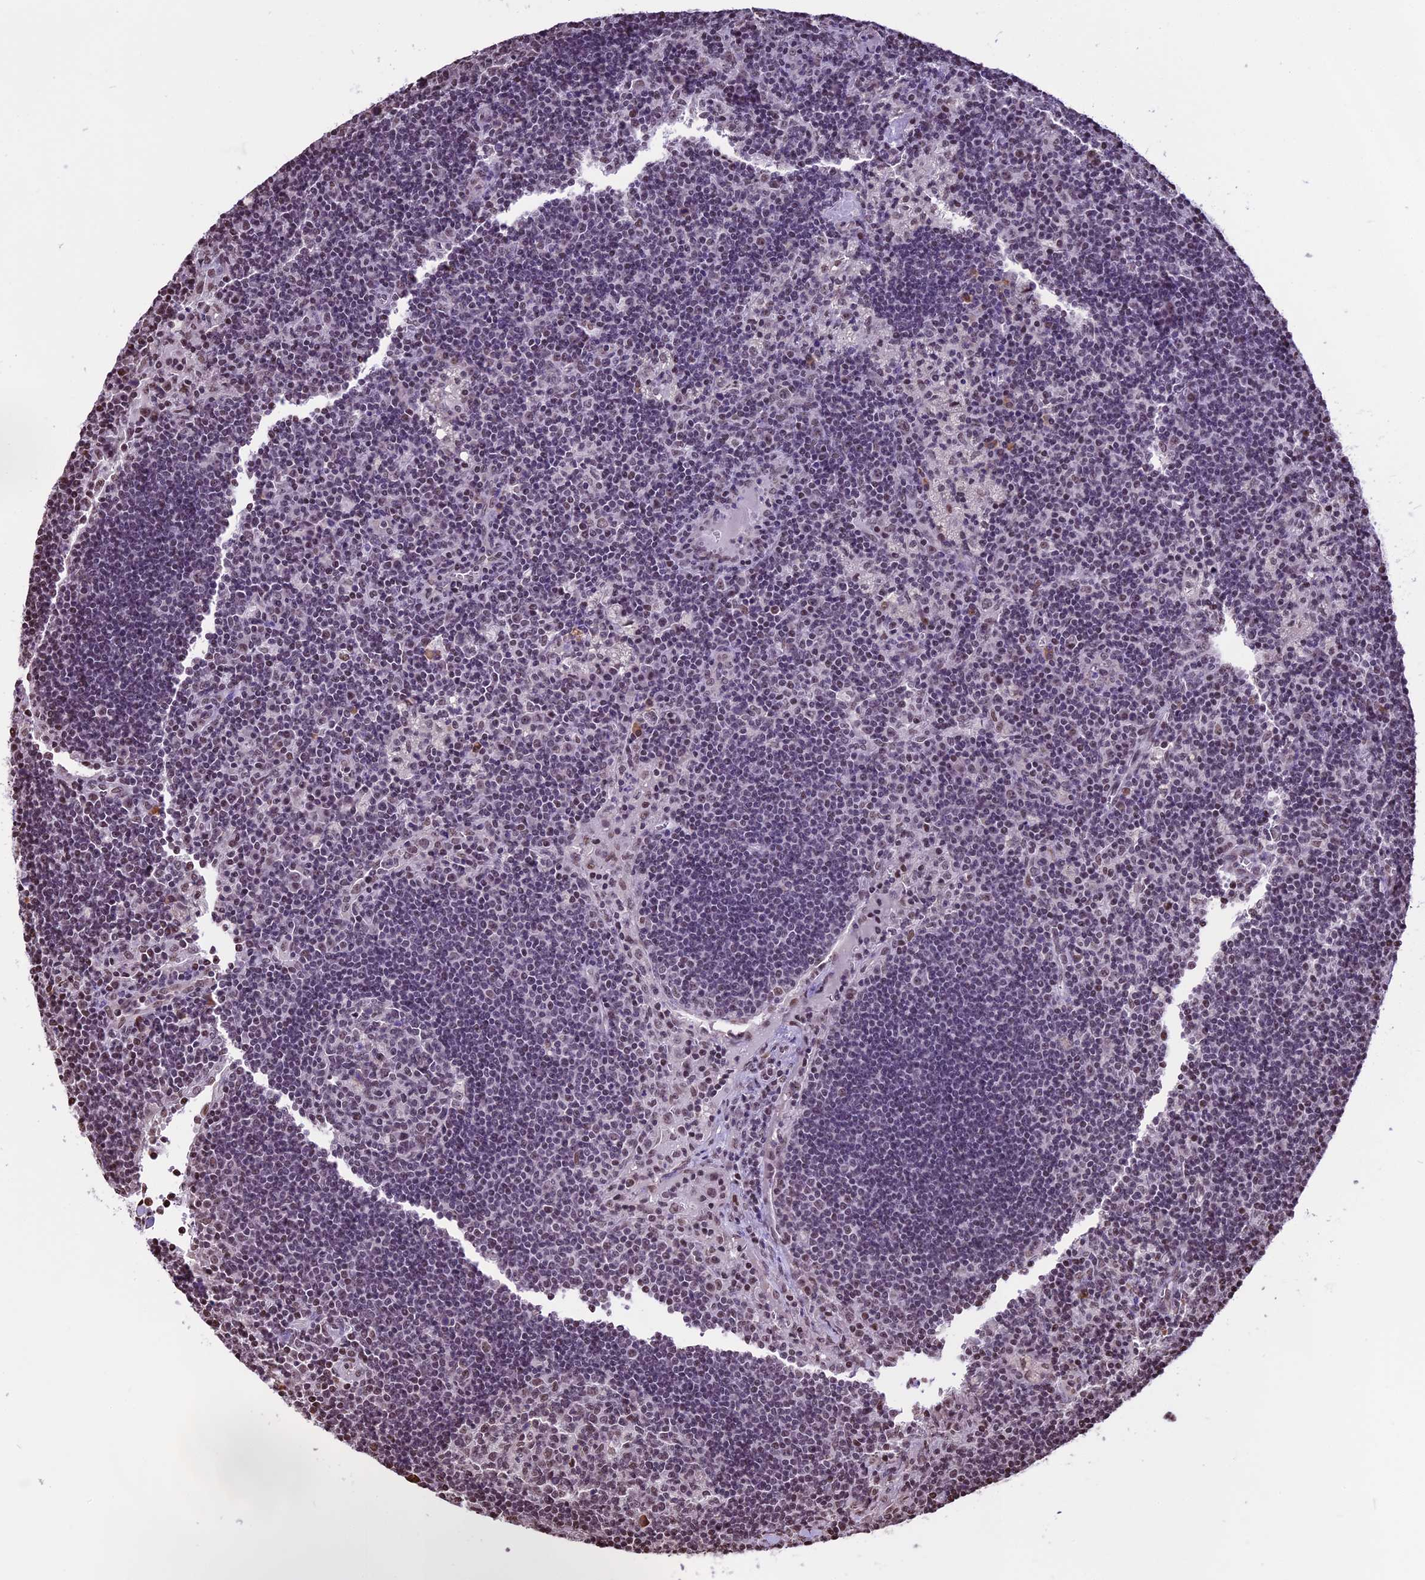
{"staining": {"intensity": "weak", "quantity": "25%-75%", "location": "nuclear"}, "tissue": "lymph node", "cell_type": "Germinal center cells", "image_type": "normal", "snomed": [{"axis": "morphology", "description": "Normal tissue, NOS"}, {"axis": "topography", "description": "Lymph node"}], "caption": "Normal lymph node shows weak nuclear expression in about 25%-75% of germinal center cells, visualized by immunohistochemistry. The staining was performed using DAB to visualize the protein expression in brown, while the nuclei were stained in blue with hematoxylin (Magnification: 20x).", "gene": "POLR3E", "patient": {"sex": "male", "age": 58}}